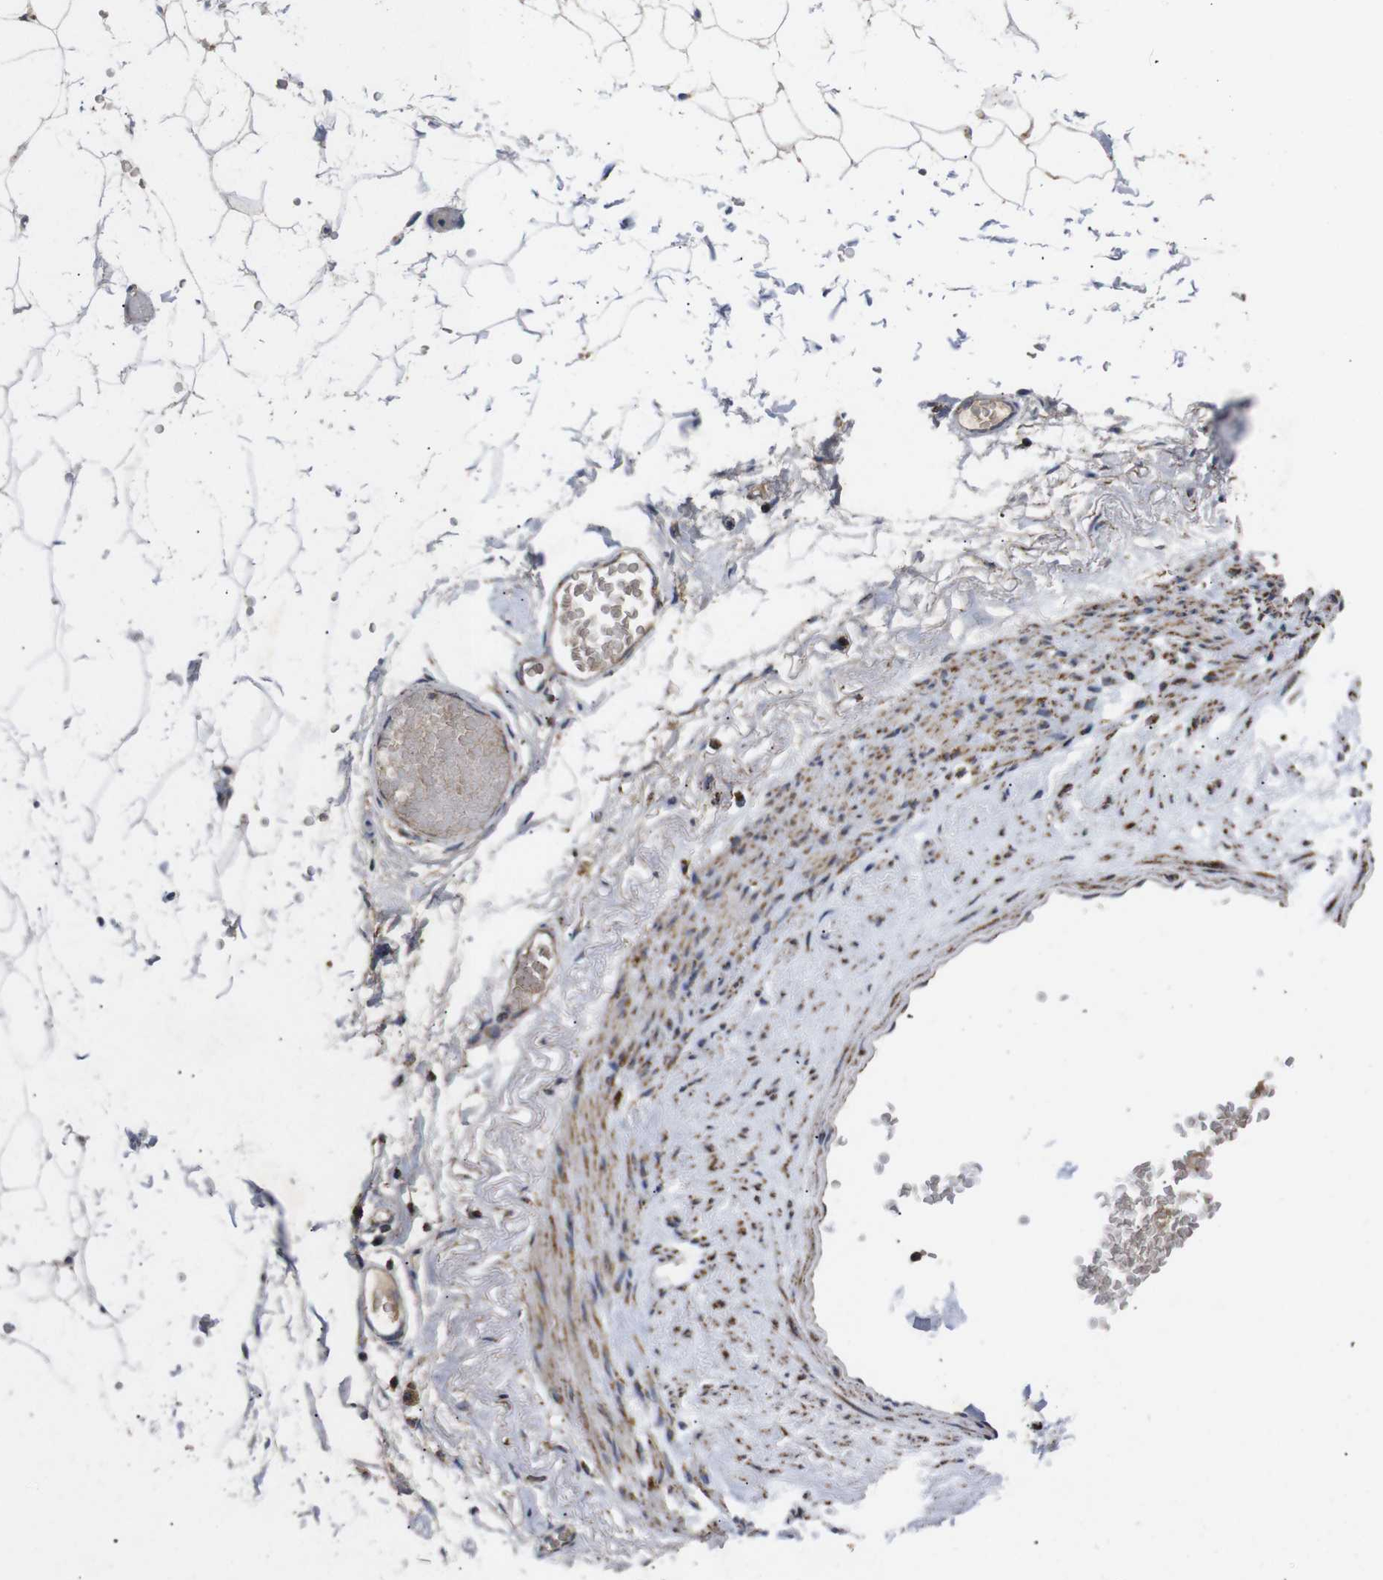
{"staining": {"intensity": "strong", "quantity": ">75%", "location": "cytoplasmic/membranous"}, "tissue": "adipose tissue", "cell_type": "Adipocytes", "image_type": "normal", "snomed": [{"axis": "morphology", "description": "Normal tissue, NOS"}, {"axis": "topography", "description": "Breast"}, {"axis": "topography", "description": "Soft tissue"}], "caption": "This is an image of immunohistochemistry staining of unremarkable adipose tissue, which shows strong staining in the cytoplasmic/membranous of adipocytes.", "gene": "ATP5F1A", "patient": {"sex": "female", "age": 75}}